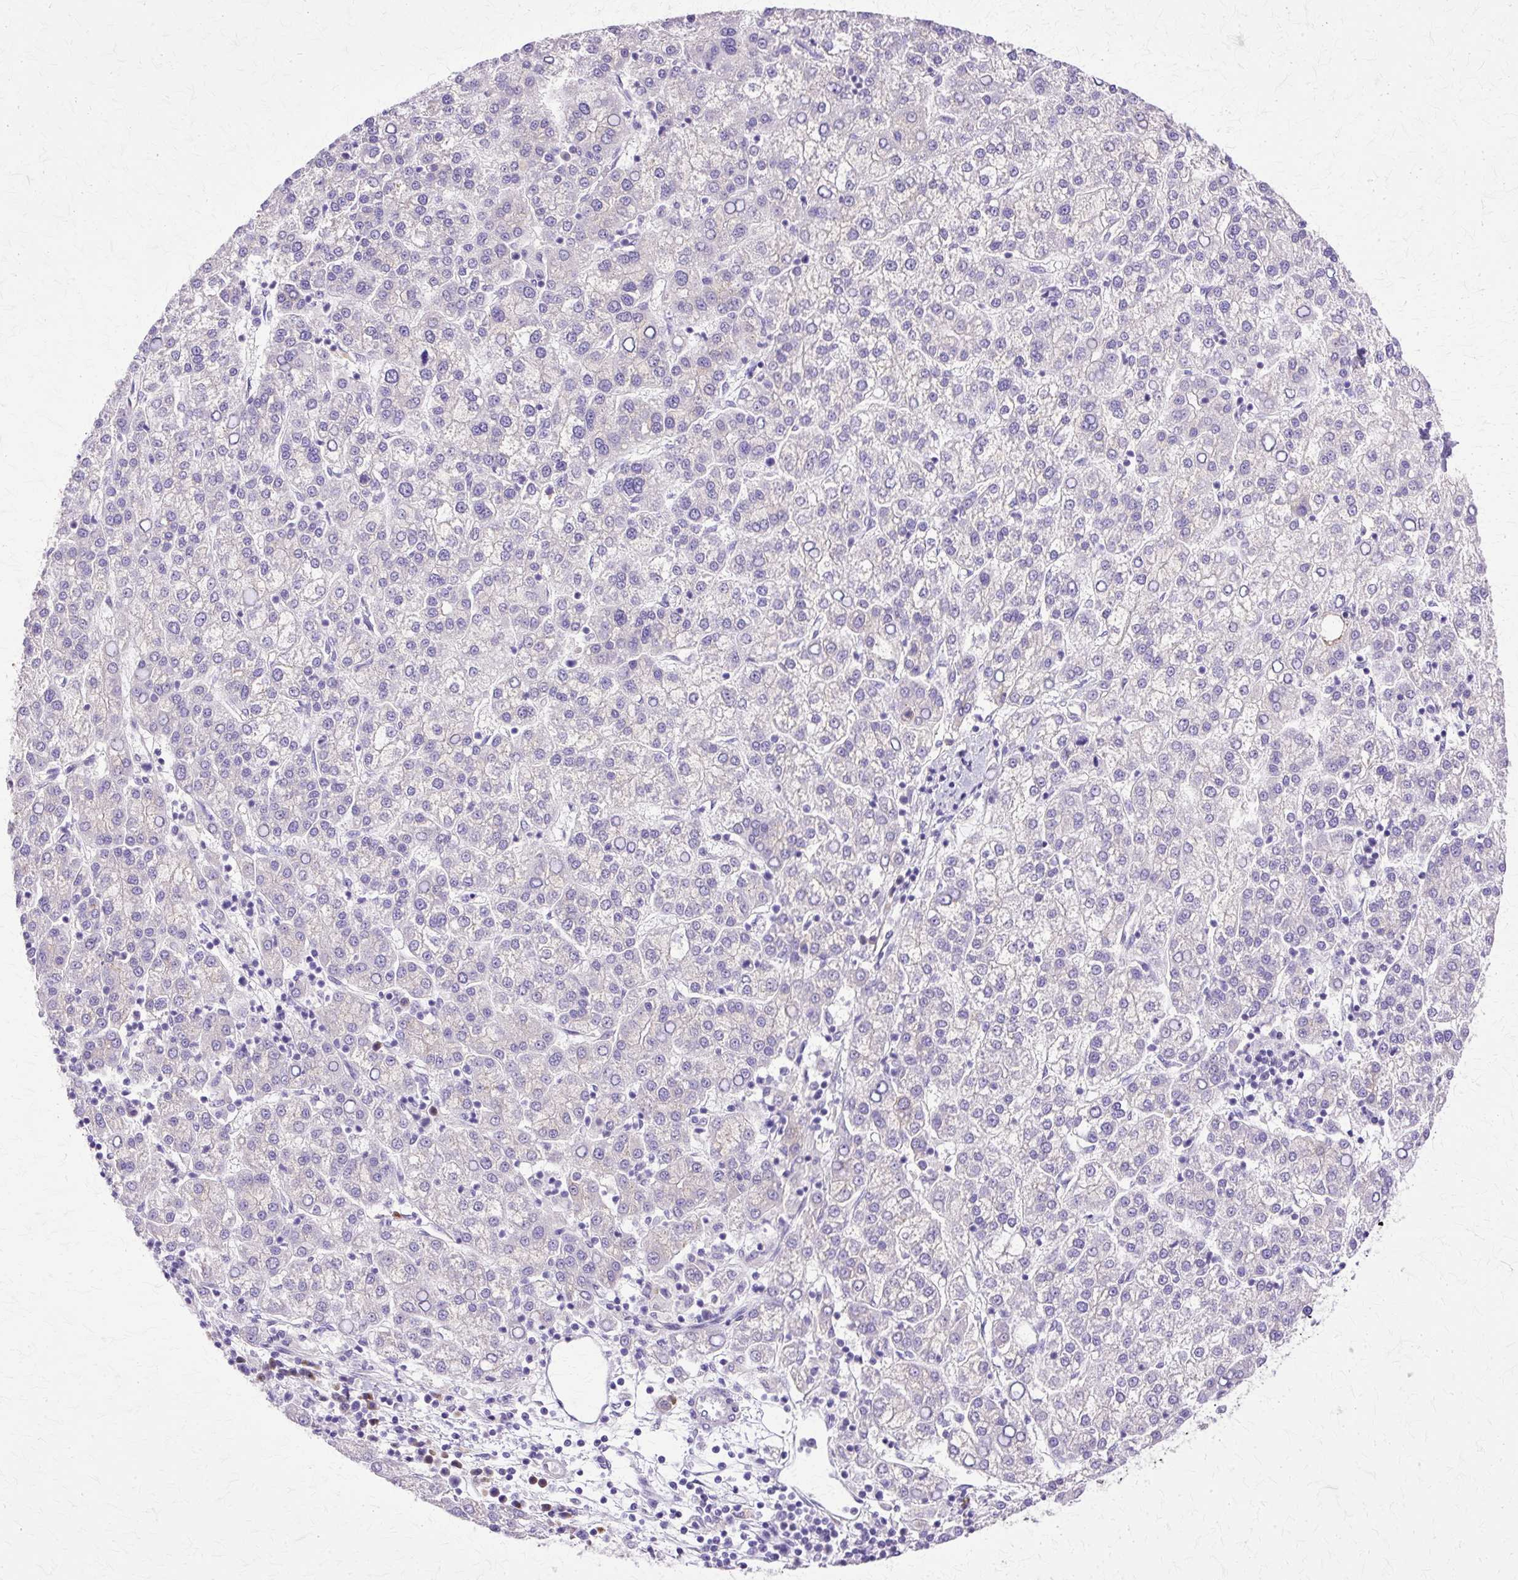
{"staining": {"intensity": "negative", "quantity": "none", "location": "none"}, "tissue": "liver cancer", "cell_type": "Tumor cells", "image_type": "cancer", "snomed": [{"axis": "morphology", "description": "Carcinoma, Hepatocellular, NOS"}, {"axis": "topography", "description": "Liver"}], "caption": "High magnification brightfield microscopy of liver cancer stained with DAB (brown) and counterstained with hematoxylin (blue): tumor cells show no significant expression.", "gene": "TBC1D3G", "patient": {"sex": "female", "age": 58}}